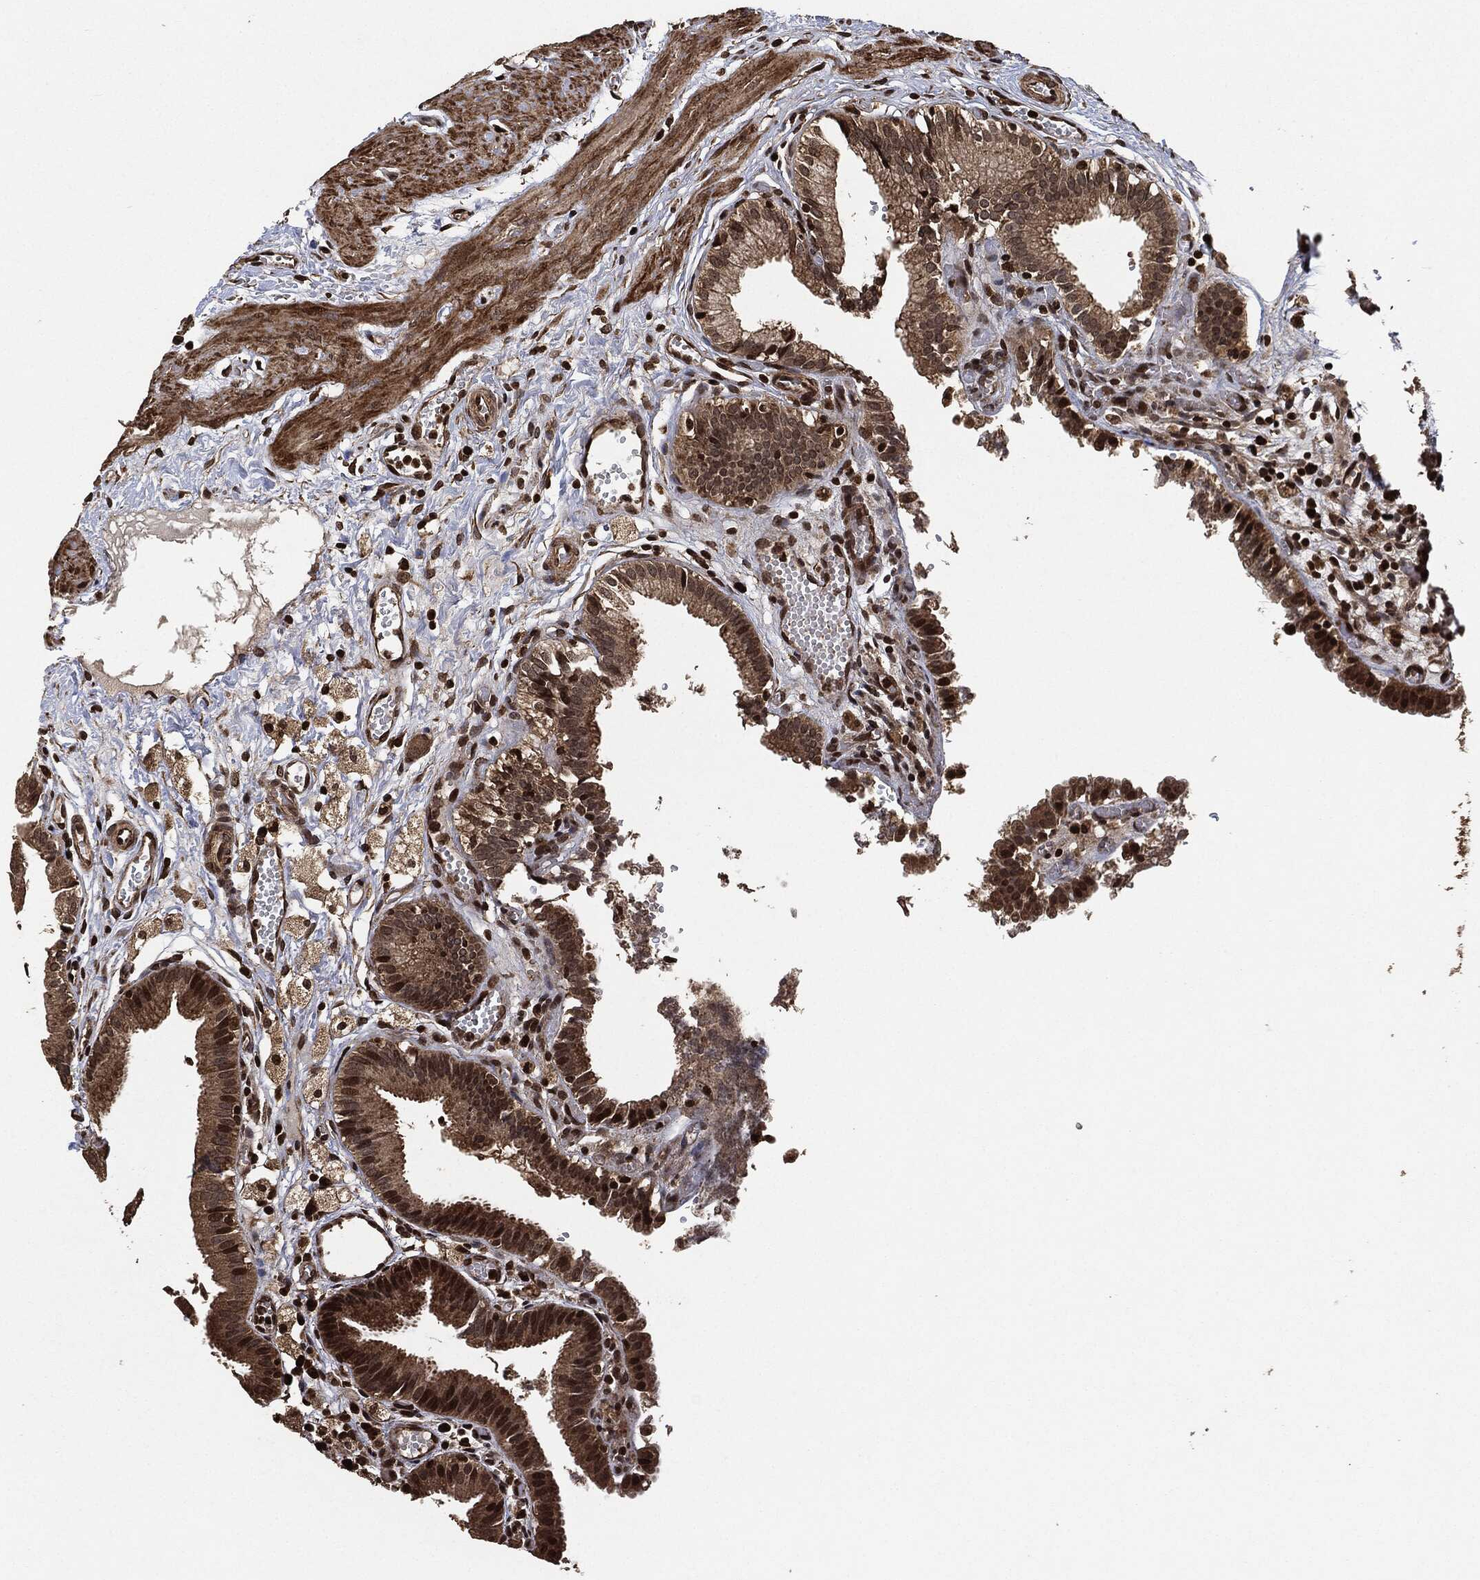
{"staining": {"intensity": "strong", "quantity": "25%-75%", "location": "cytoplasmic/membranous,nuclear"}, "tissue": "gallbladder", "cell_type": "Glandular cells", "image_type": "normal", "snomed": [{"axis": "morphology", "description": "Normal tissue, NOS"}, {"axis": "topography", "description": "Gallbladder"}], "caption": "DAB (3,3'-diaminobenzidine) immunohistochemical staining of normal gallbladder displays strong cytoplasmic/membranous,nuclear protein positivity in about 25%-75% of glandular cells. The protein of interest is stained brown, and the nuclei are stained in blue (DAB IHC with brightfield microscopy, high magnification).", "gene": "PDK1", "patient": {"sex": "female", "age": 24}}